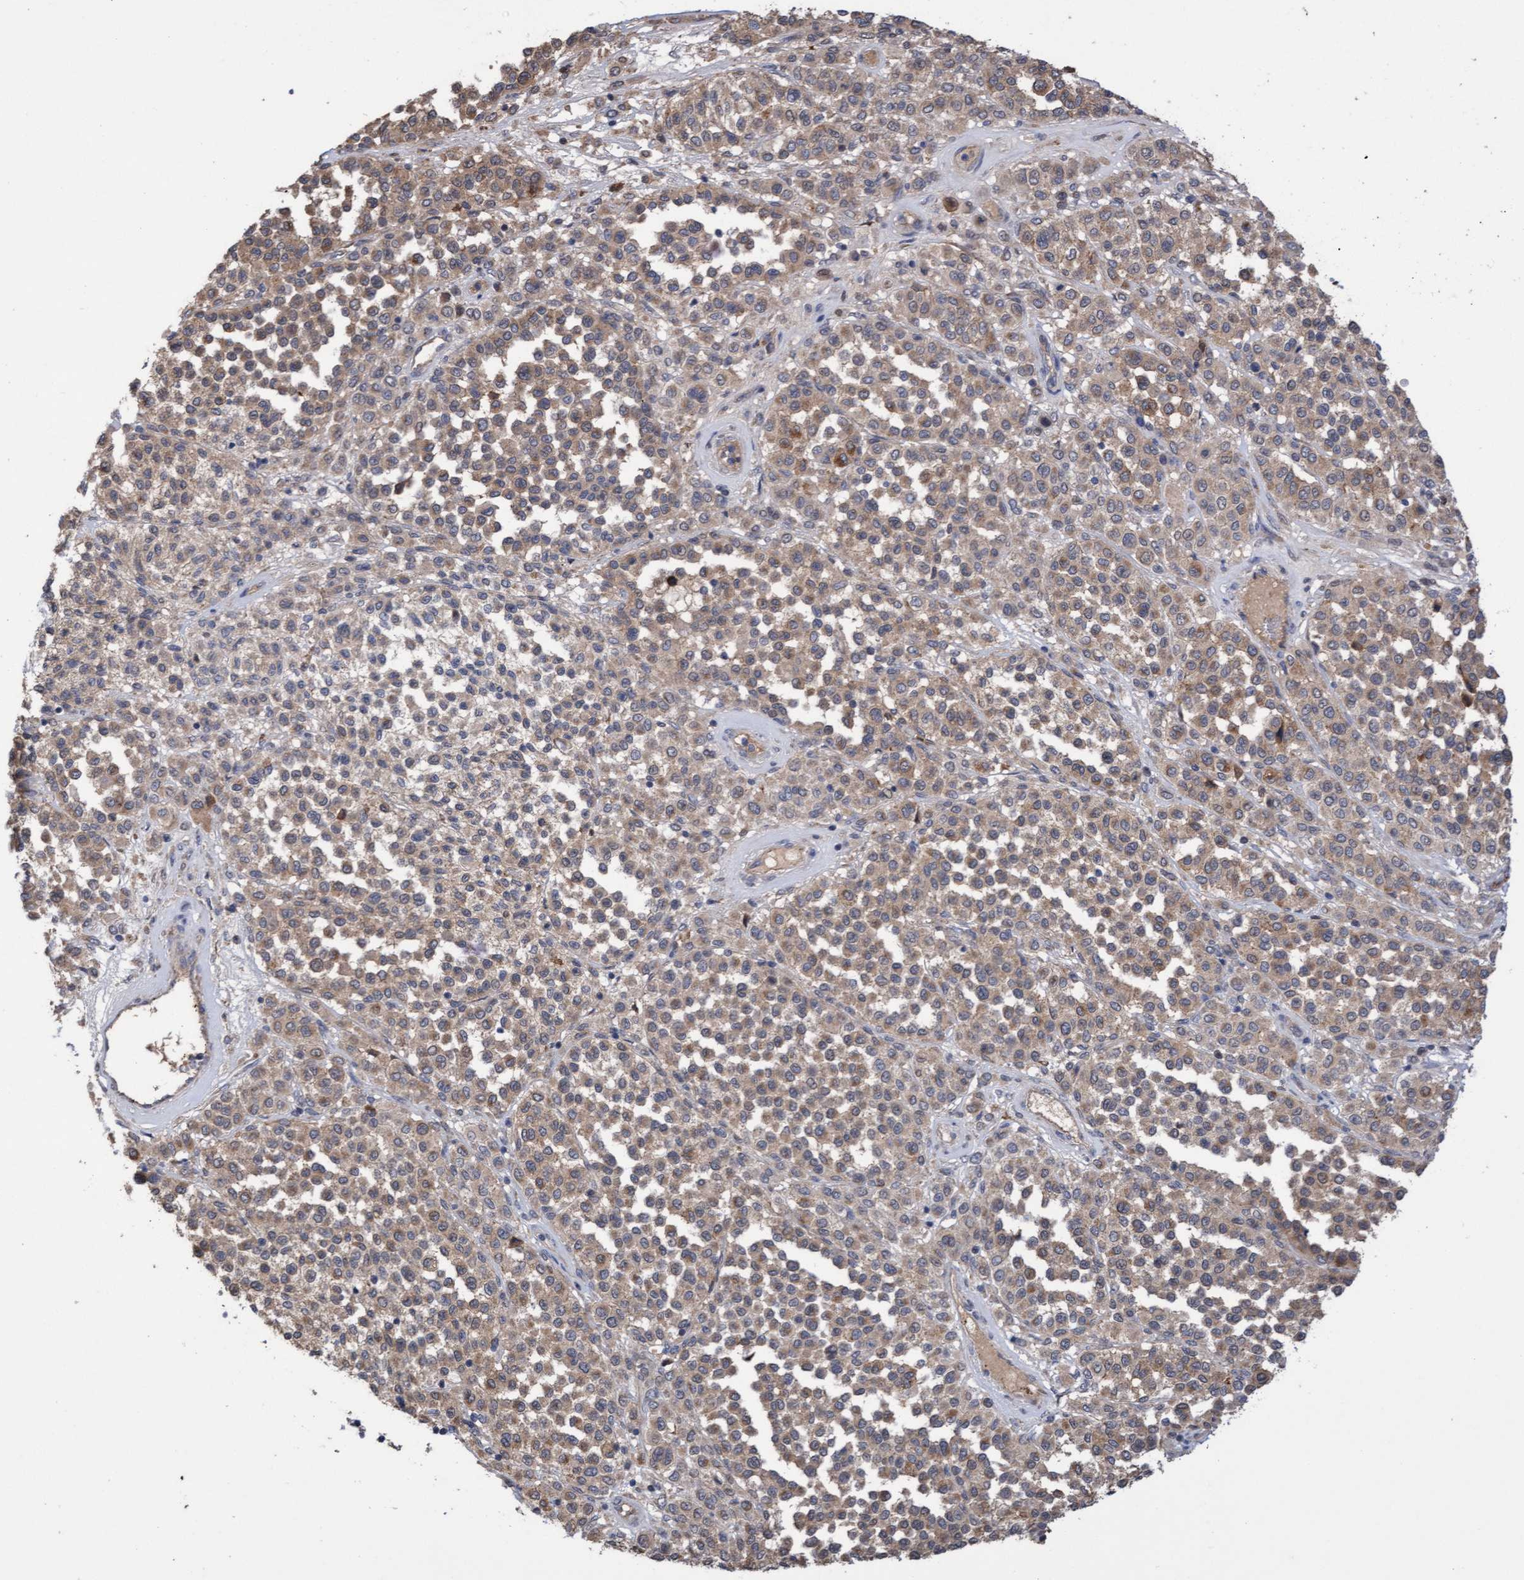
{"staining": {"intensity": "weak", "quantity": ">75%", "location": "cytoplasmic/membranous"}, "tissue": "melanoma", "cell_type": "Tumor cells", "image_type": "cancer", "snomed": [{"axis": "morphology", "description": "Malignant melanoma, Metastatic site"}, {"axis": "topography", "description": "Pancreas"}], "caption": "Melanoma stained for a protein demonstrates weak cytoplasmic/membranous positivity in tumor cells.", "gene": "ITFG1", "patient": {"sex": "female", "age": 30}}